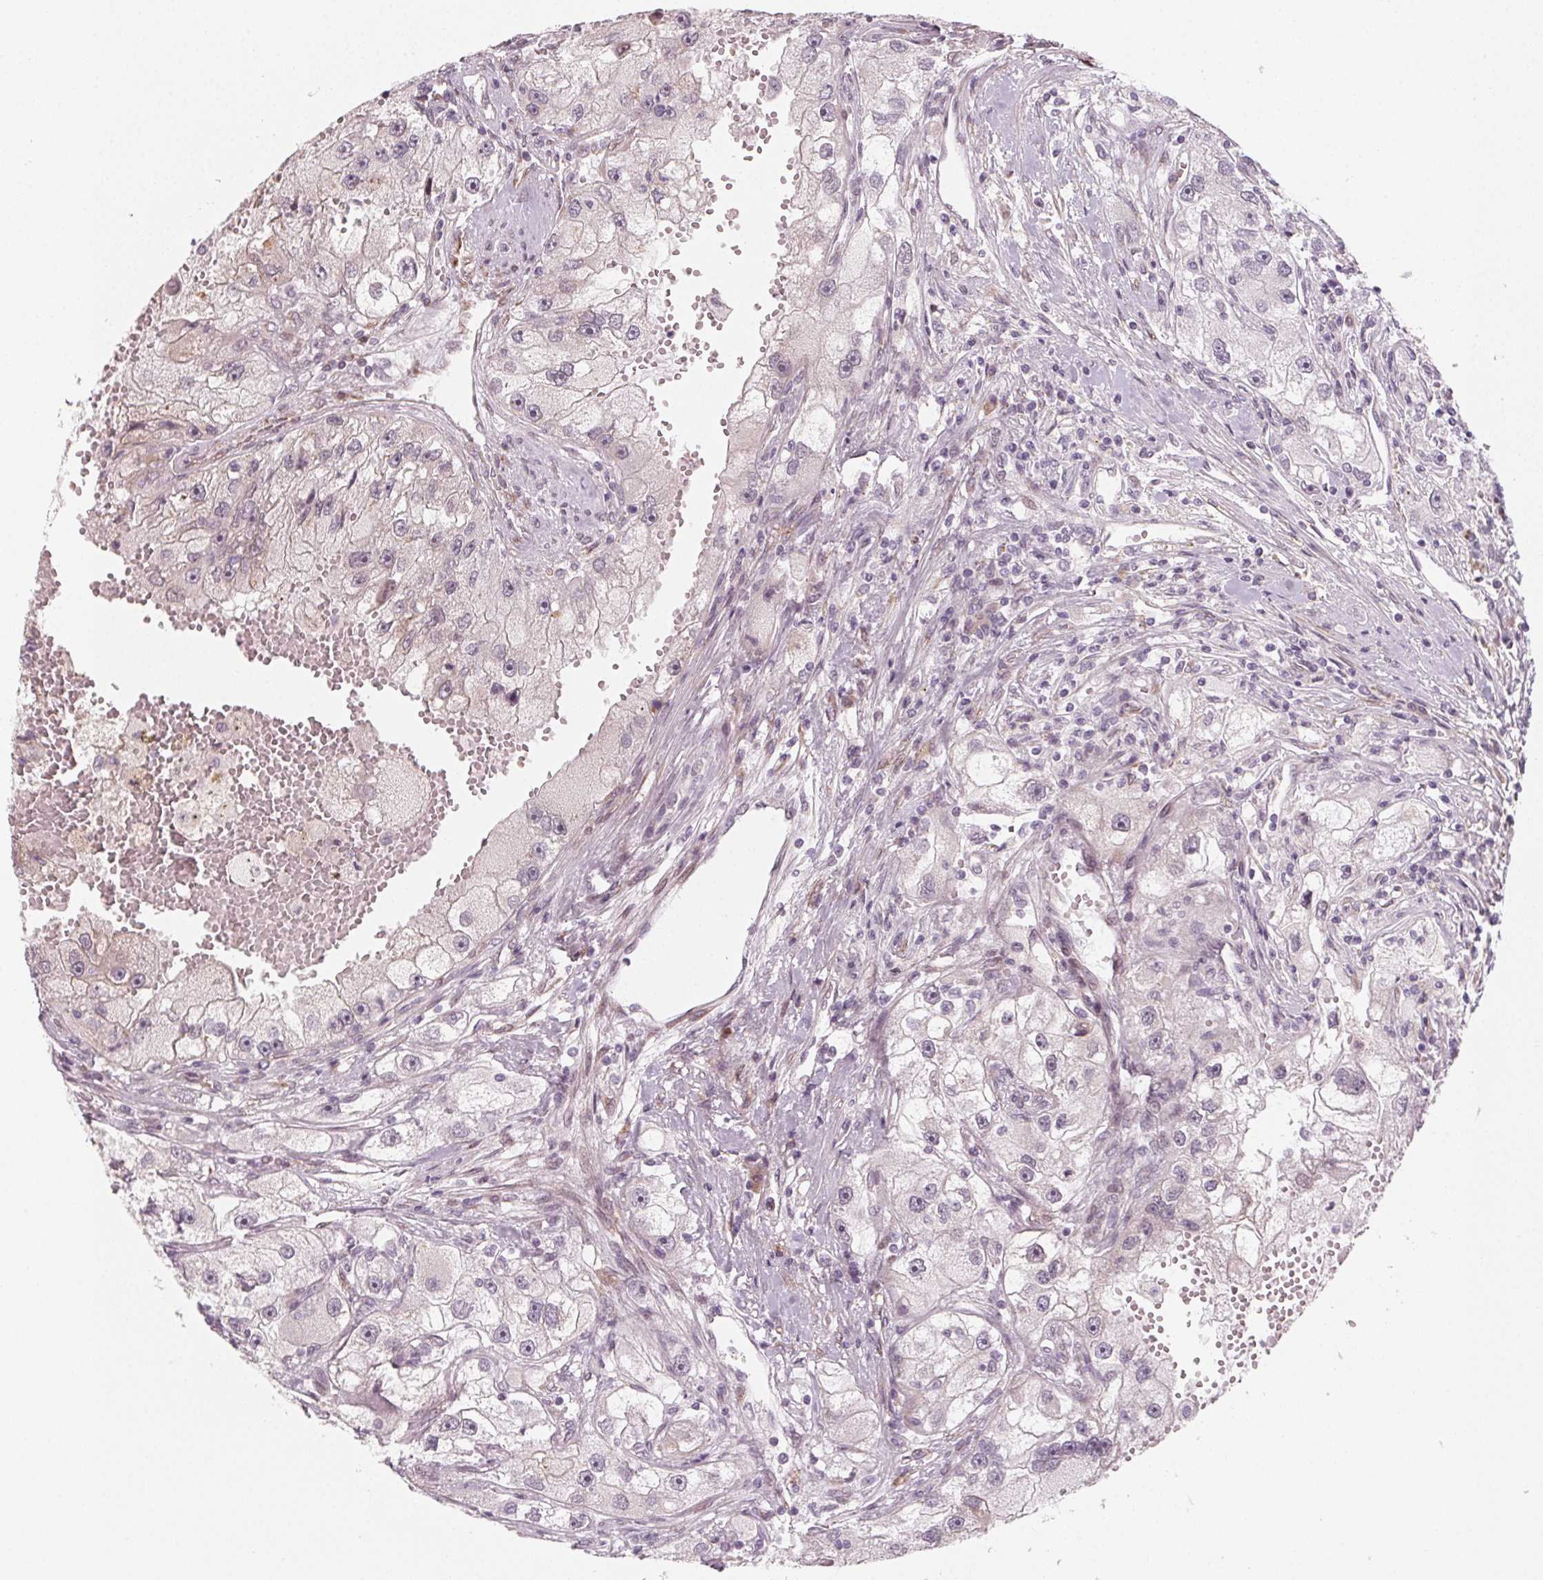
{"staining": {"intensity": "negative", "quantity": "none", "location": "none"}, "tissue": "renal cancer", "cell_type": "Tumor cells", "image_type": "cancer", "snomed": [{"axis": "morphology", "description": "Adenocarcinoma, NOS"}, {"axis": "topography", "description": "Kidney"}], "caption": "Immunohistochemistry image of renal cancer stained for a protein (brown), which exhibits no staining in tumor cells.", "gene": "CCDC96", "patient": {"sex": "male", "age": 63}}